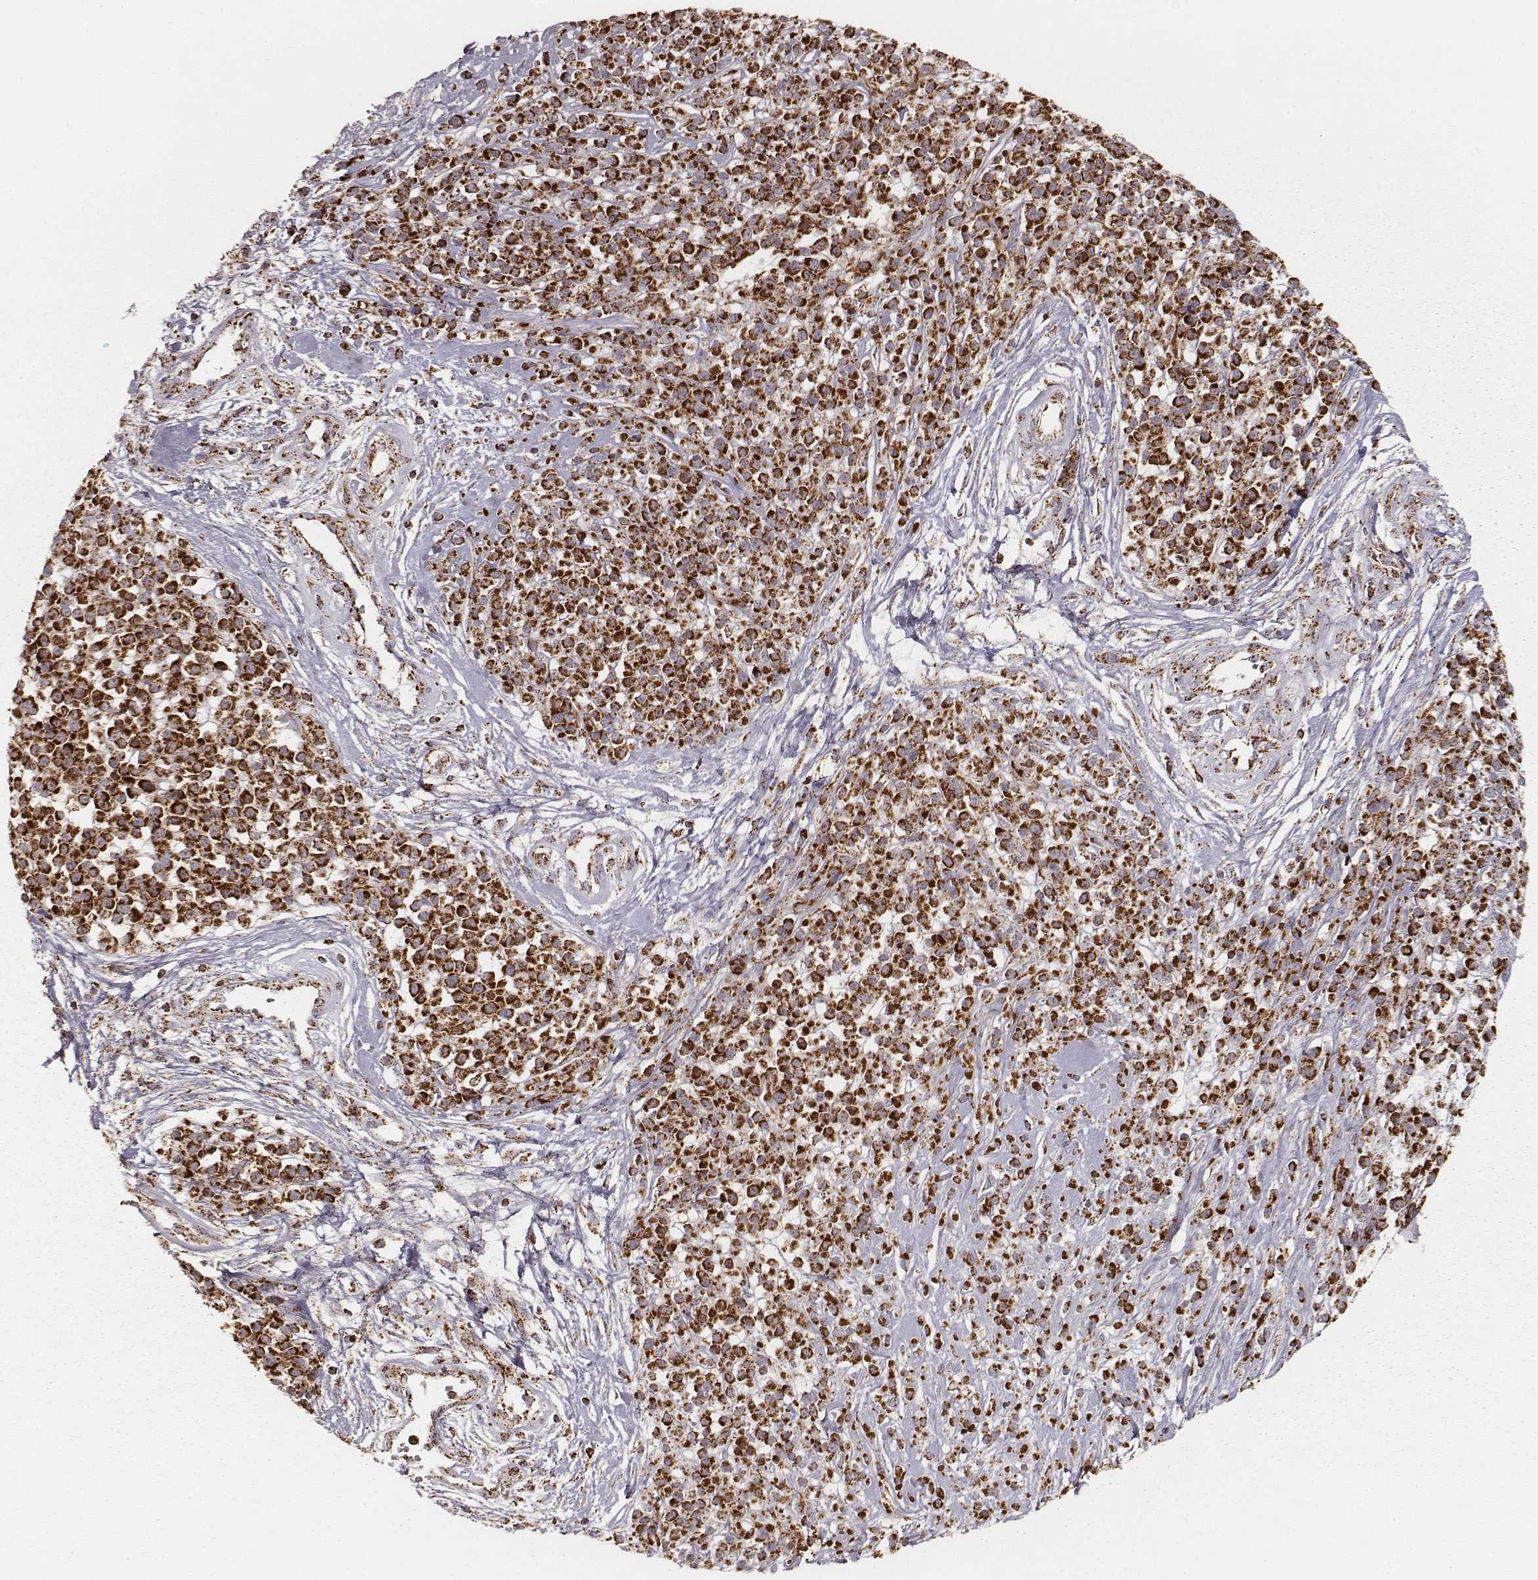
{"staining": {"intensity": "strong", "quantity": ">75%", "location": "cytoplasmic/membranous"}, "tissue": "melanoma", "cell_type": "Tumor cells", "image_type": "cancer", "snomed": [{"axis": "morphology", "description": "Malignant melanoma, NOS"}, {"axis": "topography", "description": "Skin"}, {"axis": "topography", "description": "Skin of trunk"}], "caption": "Protein staining of melanoma tissue reveals strong cytoplasmic/membranous positivity in approximately >75% of tumor cells. Immunohistochemistry (ihc) stains the protein in brown and the nuclei are stained blue.", "gene": "CS", "patient": {"sex": "male", "age": 74}}